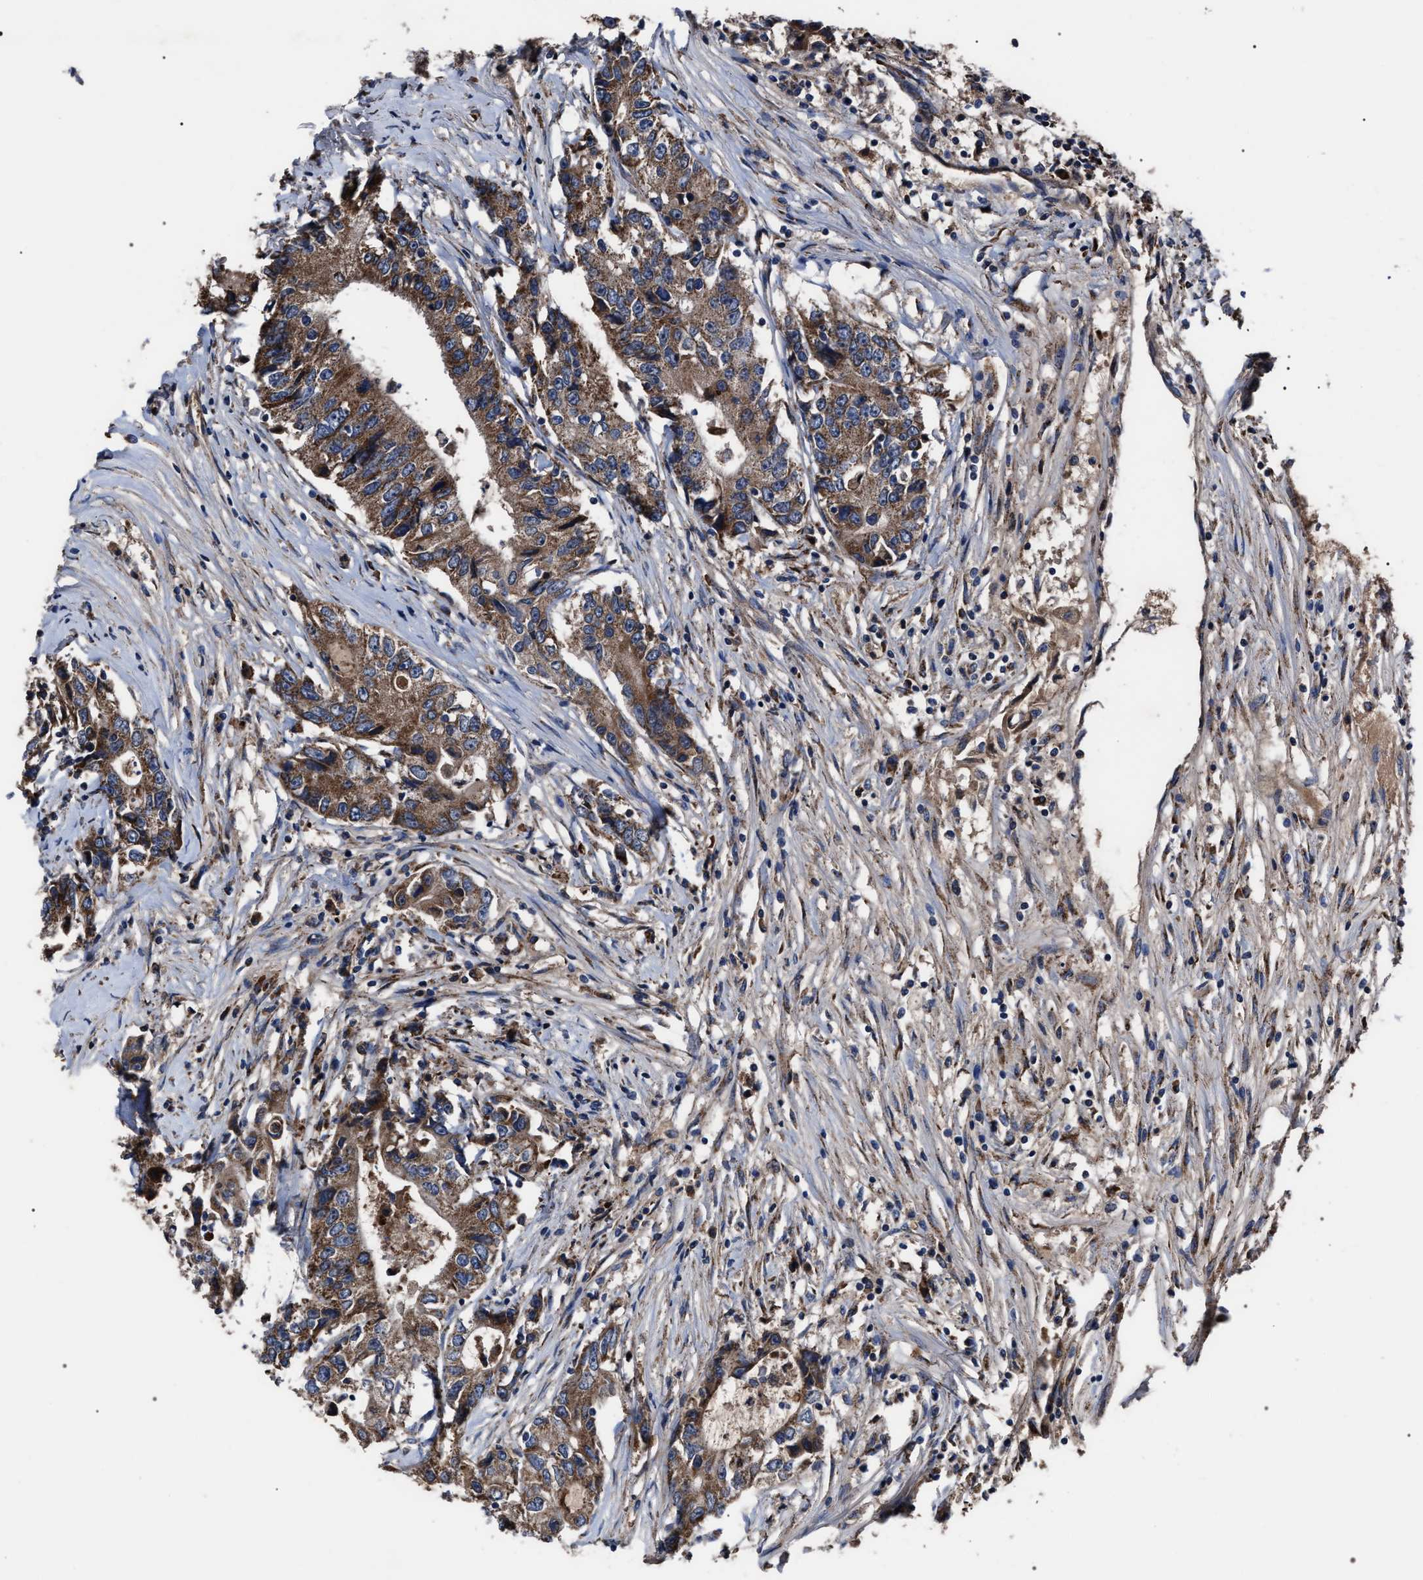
{"staining": {"intensity": "moderate", "quantity": ">75%", "location": "cytoplasmic/membranous"}, "tissue": "colorectal cancer", "cell_type": "Tumor cells", "image_type": "cancer", "snomed": [{"axis": "morphology", "description": "Adenocarcinoma, NOS"}, {"axis": "topography", "description": "Colon"}], "caption": "Colorectal cancer stained with immunohistochemistry (IHC) demonstrates moderate cytoplasmic/membranous positivity in about >75% of tumor cells.", "gene": "MACC1", "patient": {"sex": "female", "age": 77}}